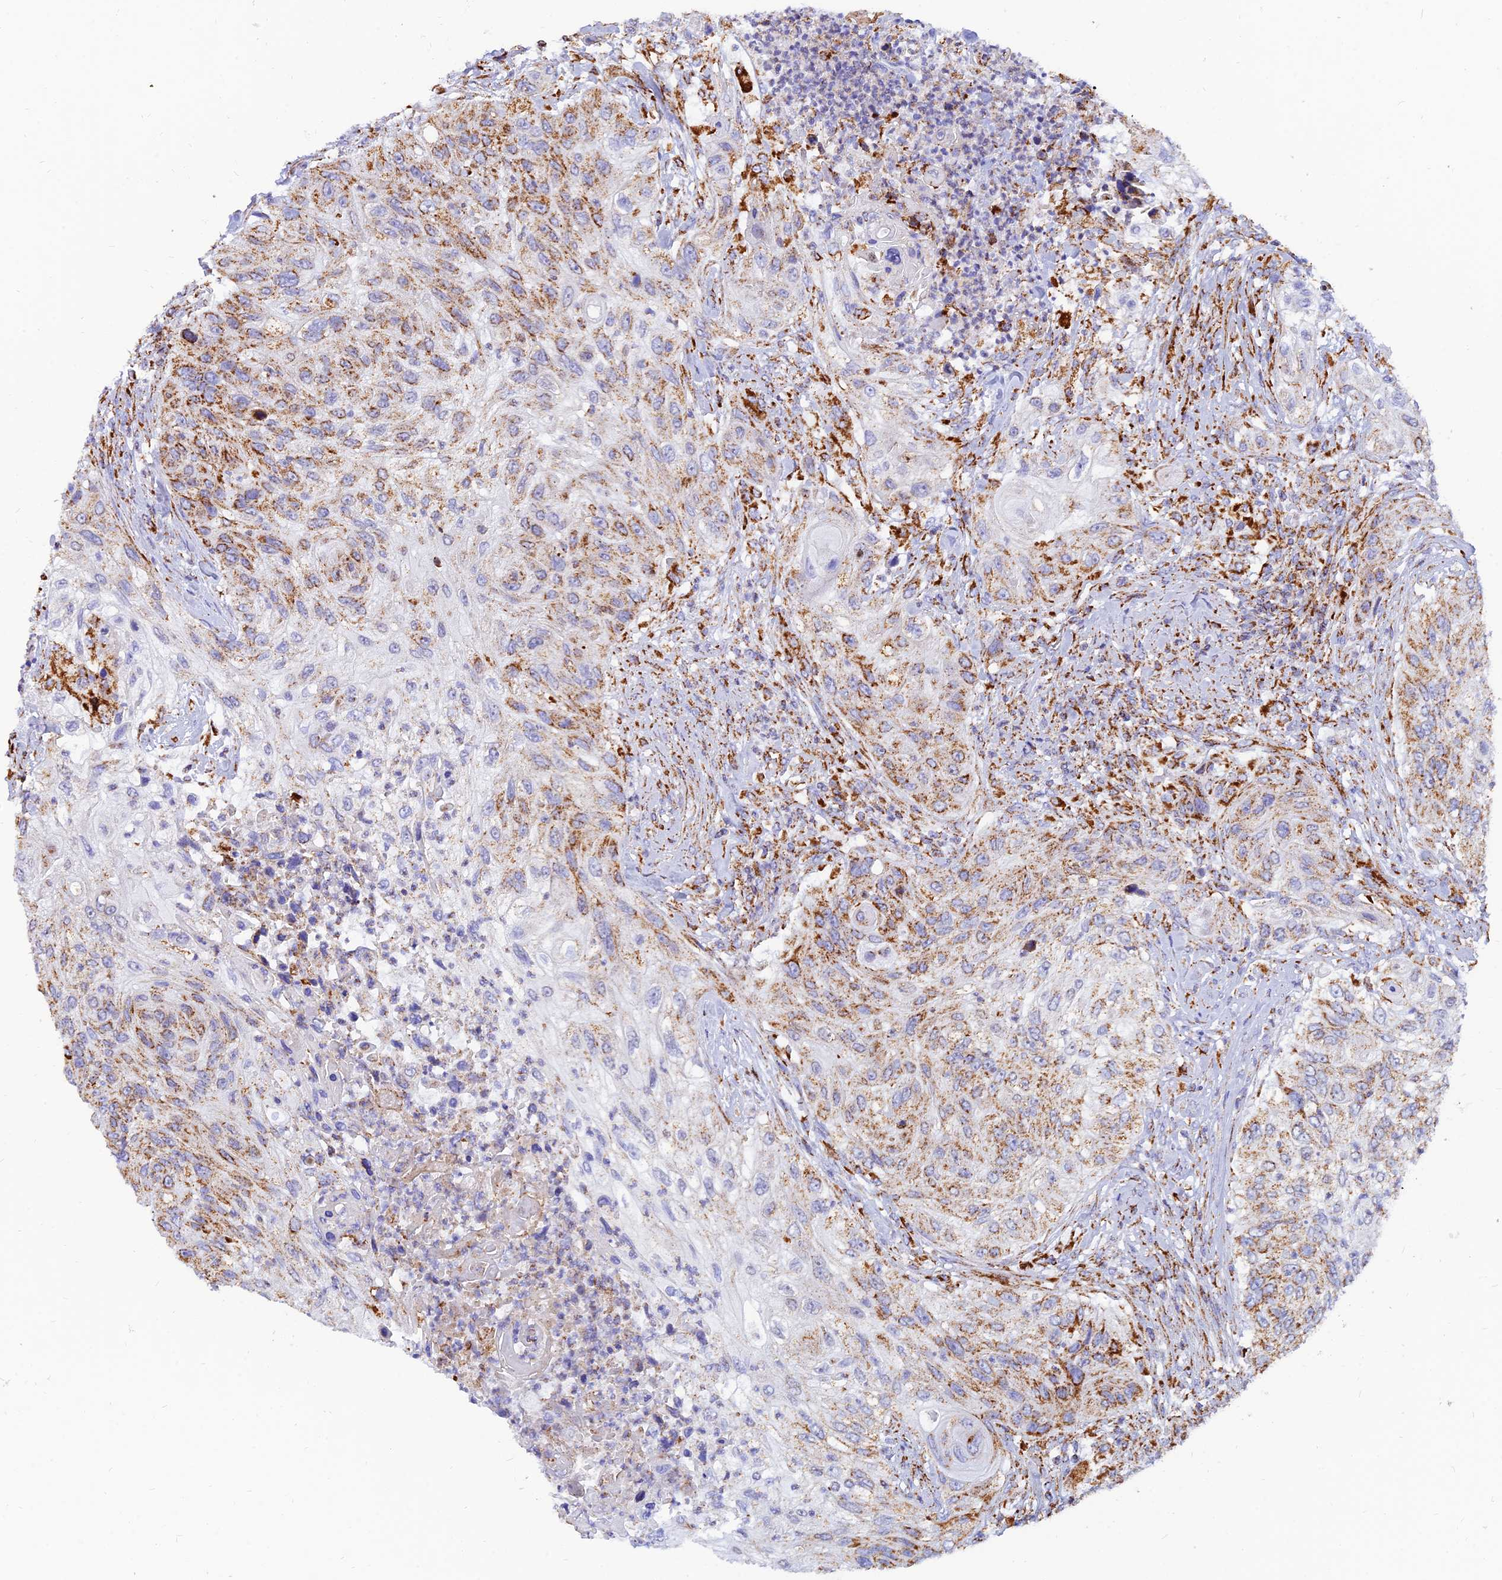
{"staining": {"intensity": "moderate", "quantity": "25%-75%", "location": "cytoplasmic/membranous"}, "tissue": "urothelial cancer", "cell_type": "Tumor cells", "image_type": "cancer", "snomed": [{"axis": "morphology", "description": "Urothelial carcinoma, High grade"}, {"axis": "topography", "description": "Urinary bladder"}], "caption": "Protein positivity by immunohistochemistry (IHC) shows moderate cytoplasmic/membranous positivity in about 25%-75% of tumor cells in urothelial cancer.", "gene": "NDUFB6", "patient": {"sex": "female", "age": 60}}